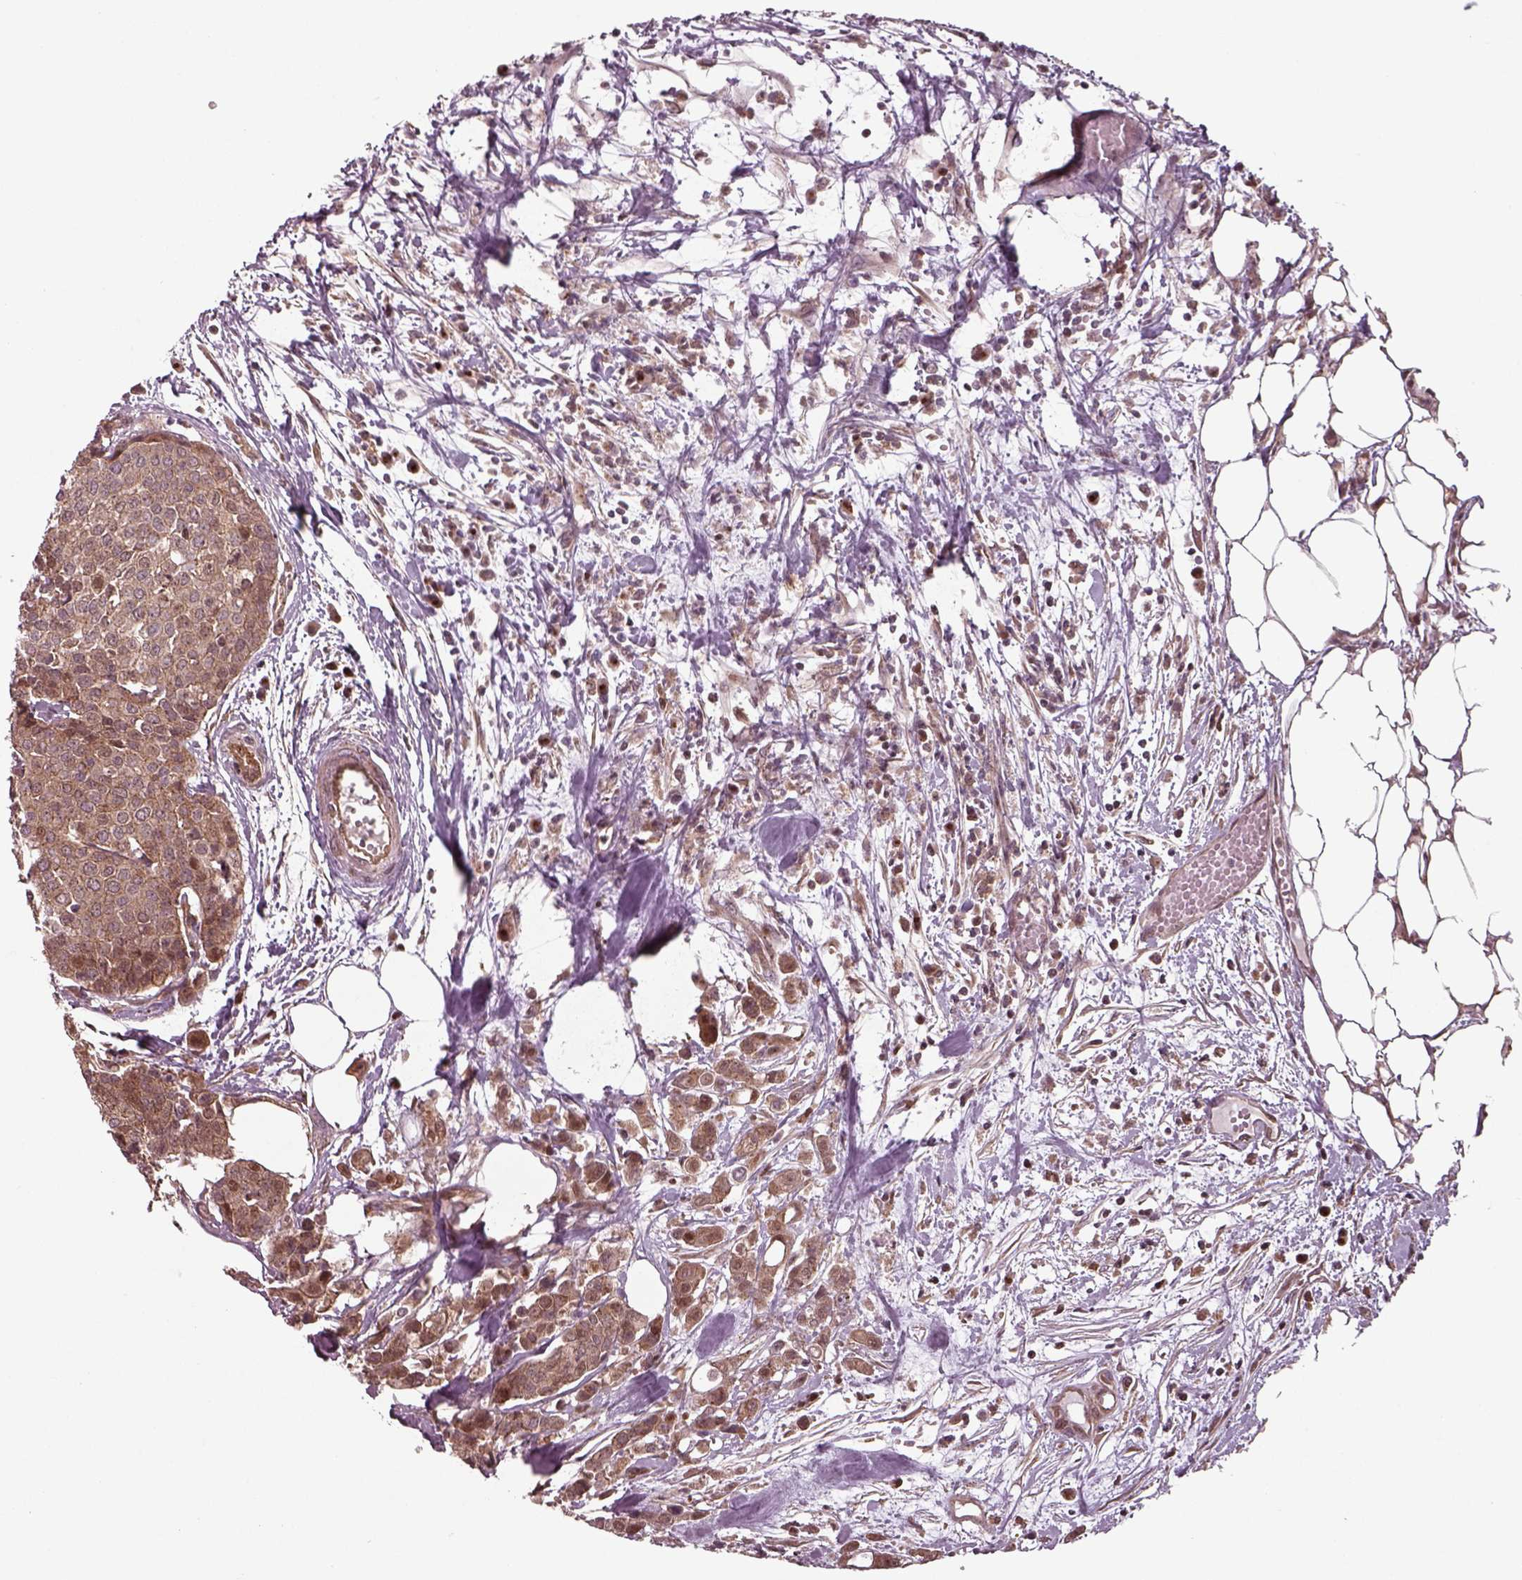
{"staining": {"intensity": "moderate", "quantity": ">75%", "location": "cytoplasmic/membranous"}, "tissue": "carcinoid", "cell_type": "Tumor cells", "image_type": "cancer", "snomed": [{"axis": "morphology", "description": "Carcinoid, malignant, NOS"}, {"axis": "topography", "description": "Colon"}], "caption": "The immunohistochemical stain shows moderate cytoplasmic/membranous expression in tumor cells of carcinoid tissue. (DAB (3,3'-diaminobenzidine) = brown stain, brightfield microscopy at high magnification).", "gene": "CHMP3", "patient": {"sex": "male", "age": 81}}